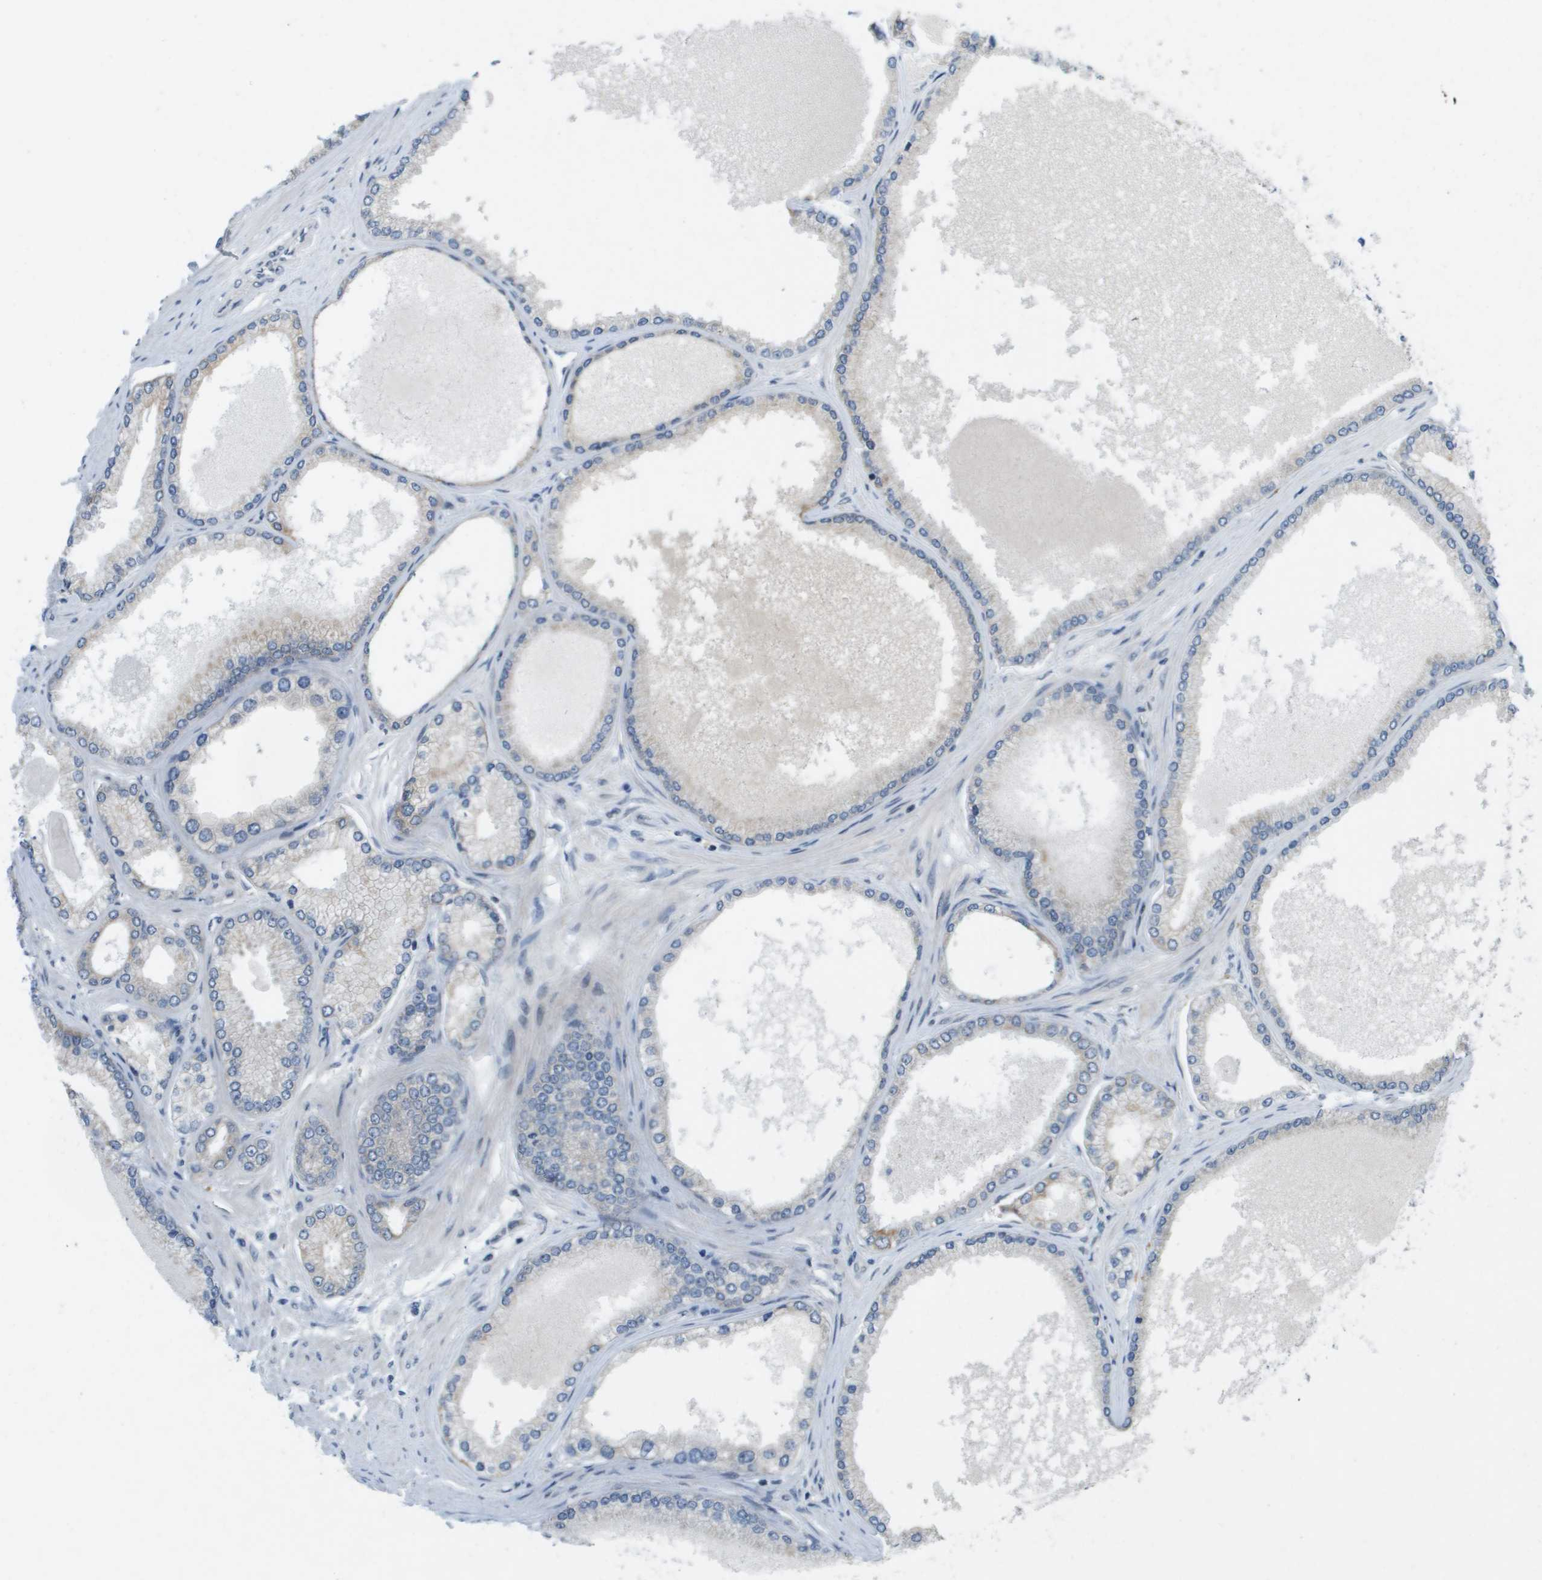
{"staining": {"intensity": "negative", "quantity": "none", "location": "none"}, "tissue": "prostate cancer", "cell_type": "Tumor cells", "image_type": "cancer", "snomed": [{"axis": "morphology", "description": "Adenocarcinoma, High grade"}, {"axis": "topography", "description": "Prostate"}], "caption": "Immunohistochemistry image of neoplastic tissue: prostate cancer stained with DAB (3,3'-diaminobenzidine) shows no significant protein positivity in tumor cells. Nuclei are stained in blue.", "gene": "IFNLR1", "patient": {"sex": "male", "age": 61}}